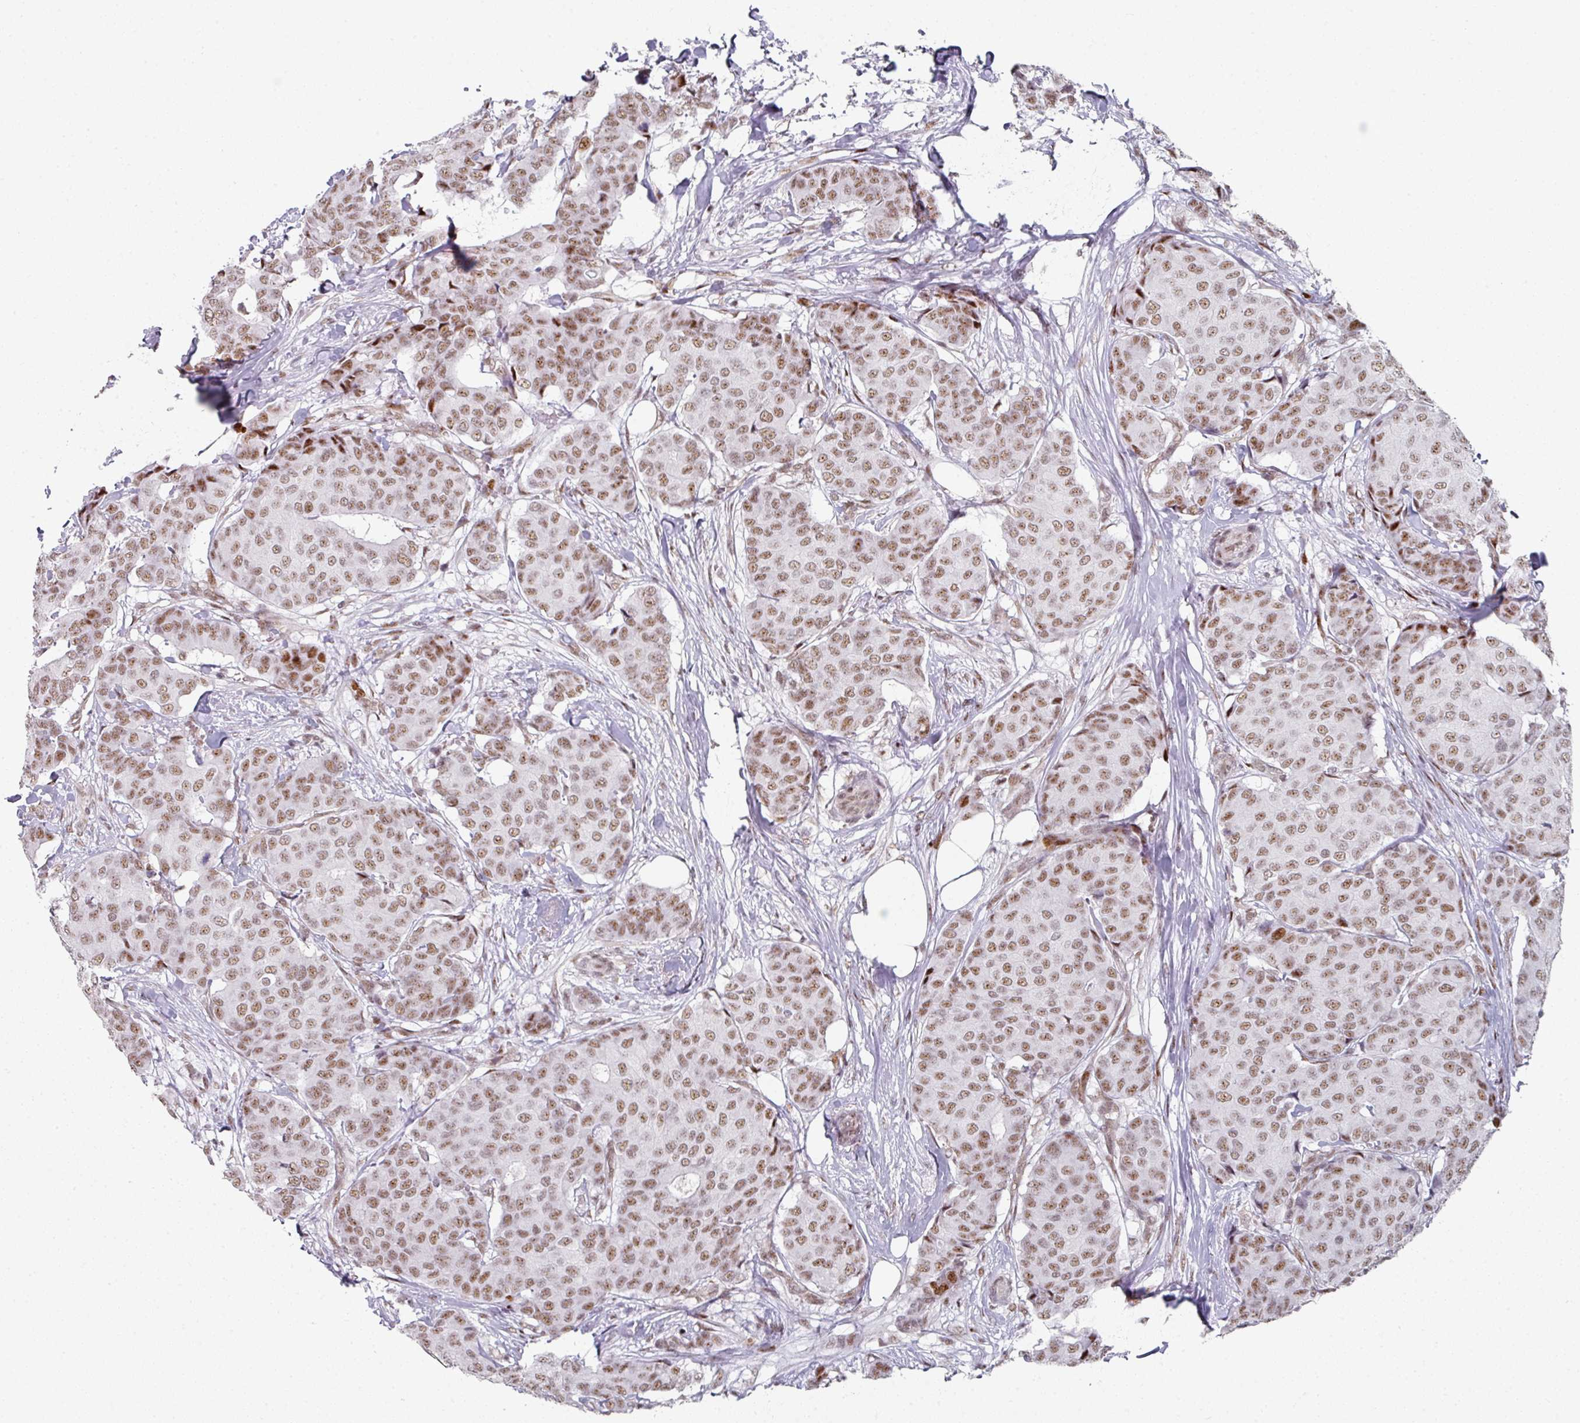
{"staining": {"intensity": "moderate", "quantity": ">75%", "location": "nuclear"}, "tissue": "breast cancer", "cell_type": "Tumor cells", "image_type": "cancer", "snomed": [{"axis": "morphology", "description": "Duct carcinoma"}, {"axis": "topography", "description": "Breast"}], "caption": "Immunohistochemistry (IHC) histopathology image of neoplastic tissue: infiltrating ductal carcinoma (breast) stained using IHC demonstrates medium levels of moderate protein expression localized specifically in the nuclear of tumor cells, appearing as a nuclear brown color.", "gene": "SF3B5", "patient": {"sex": "female", "age": 75}}